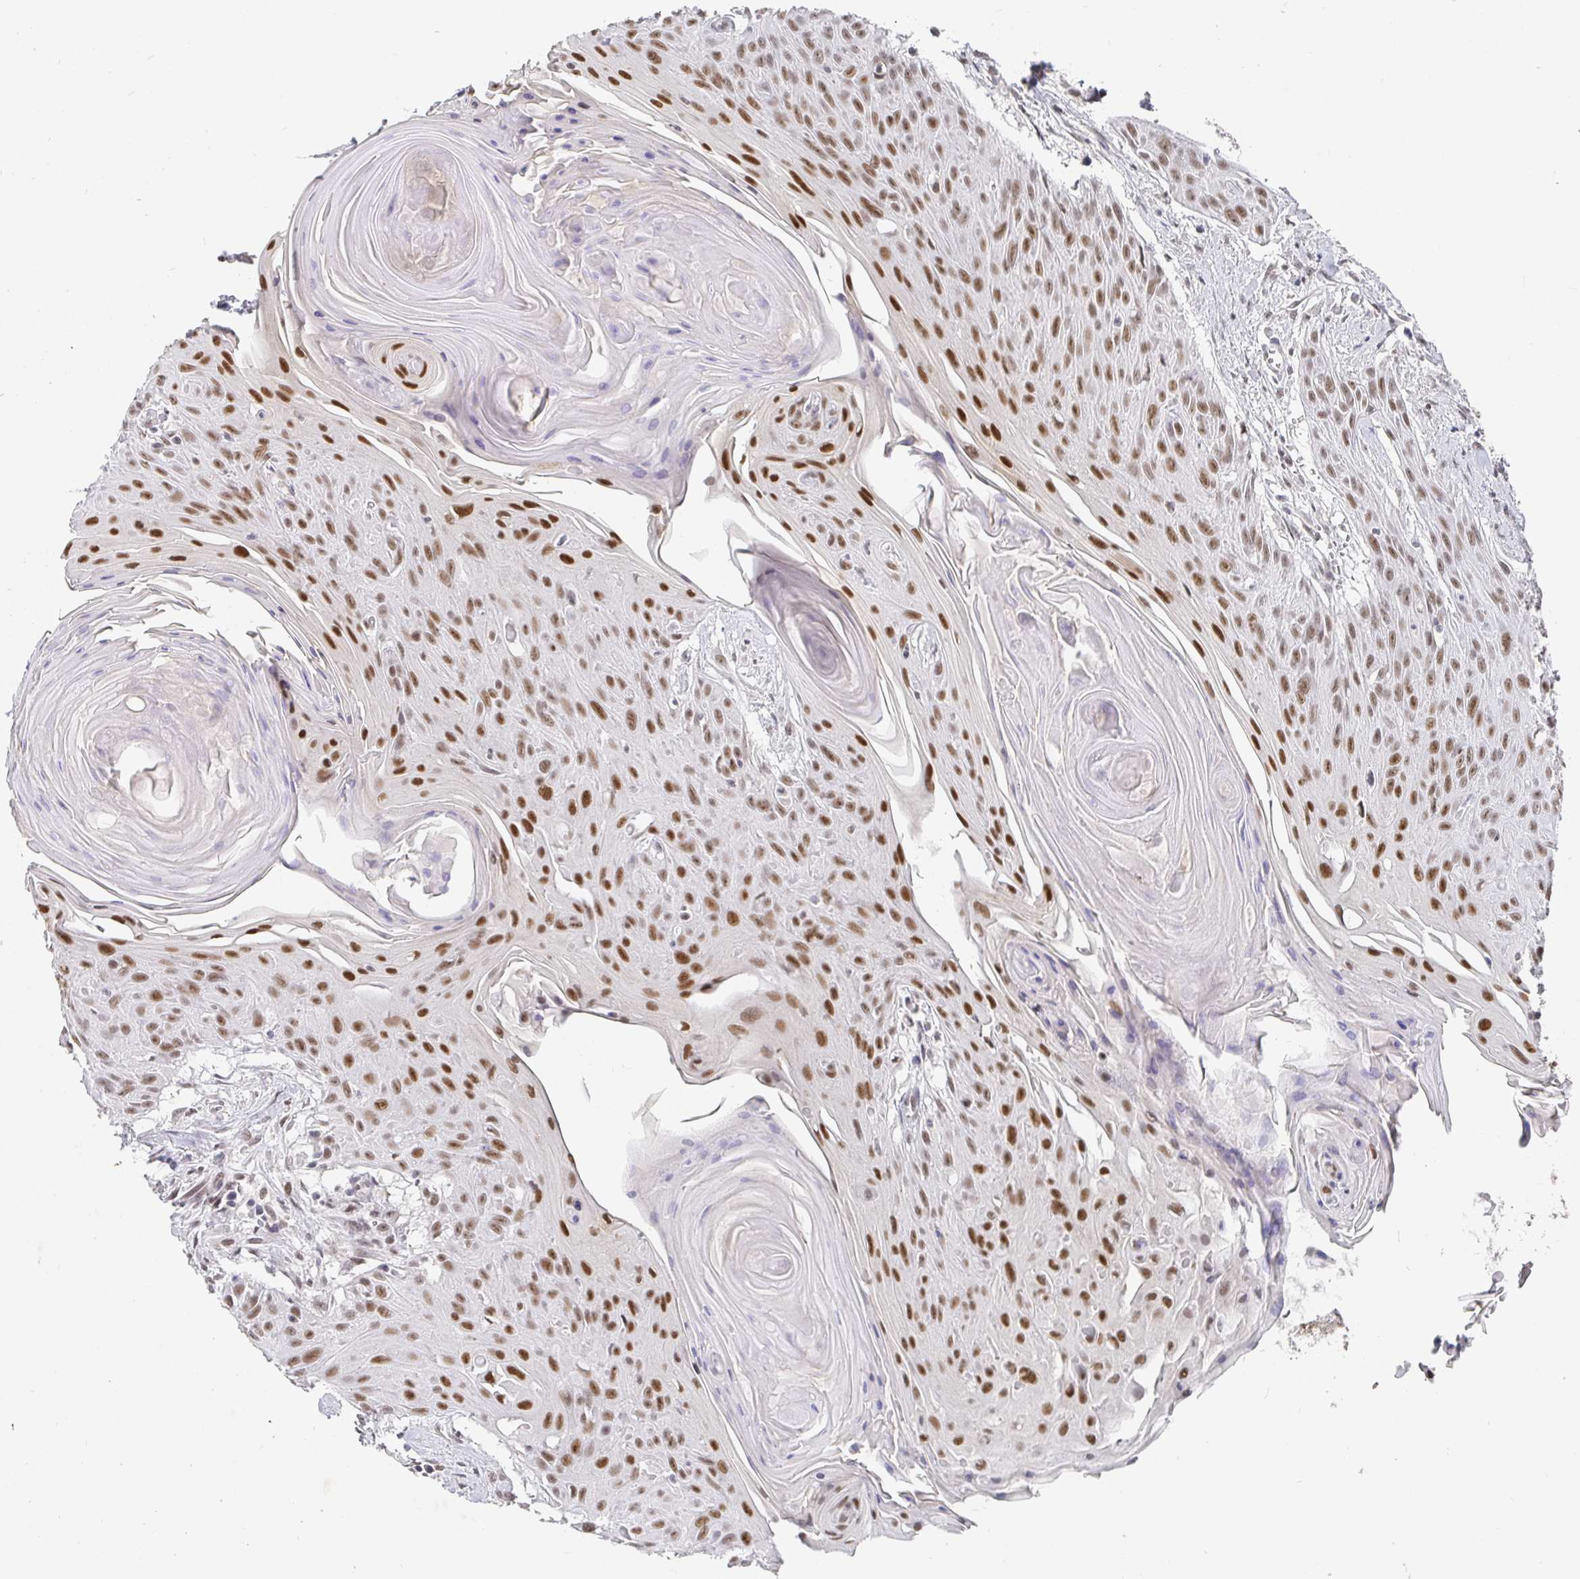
{"staining": {"intensity": "moderate", "quantity": ">75%", "location": "nuclear"}, "tissue": "head and neck cancer", "cell_type": "Tumor cells", "image_type": "cancer", "snomed": [{"axis": "morphology", "description": "Squamous cell carcinoma, NOS"}, {"axis": "topography", "description": "Lymph node"}, {"axis": "topography", "description": "Salivary gland"}, {"axis": "topography", "description": "Head-Neck"}], "caption": "Human squamous cell carcinoma (head and neck) stained for a protein (brown) shows moderate nuclear positive staining in about >75% of tumor cells.", "gene": "RCOR1", "patient": {"sex": "female", "age": 74}}